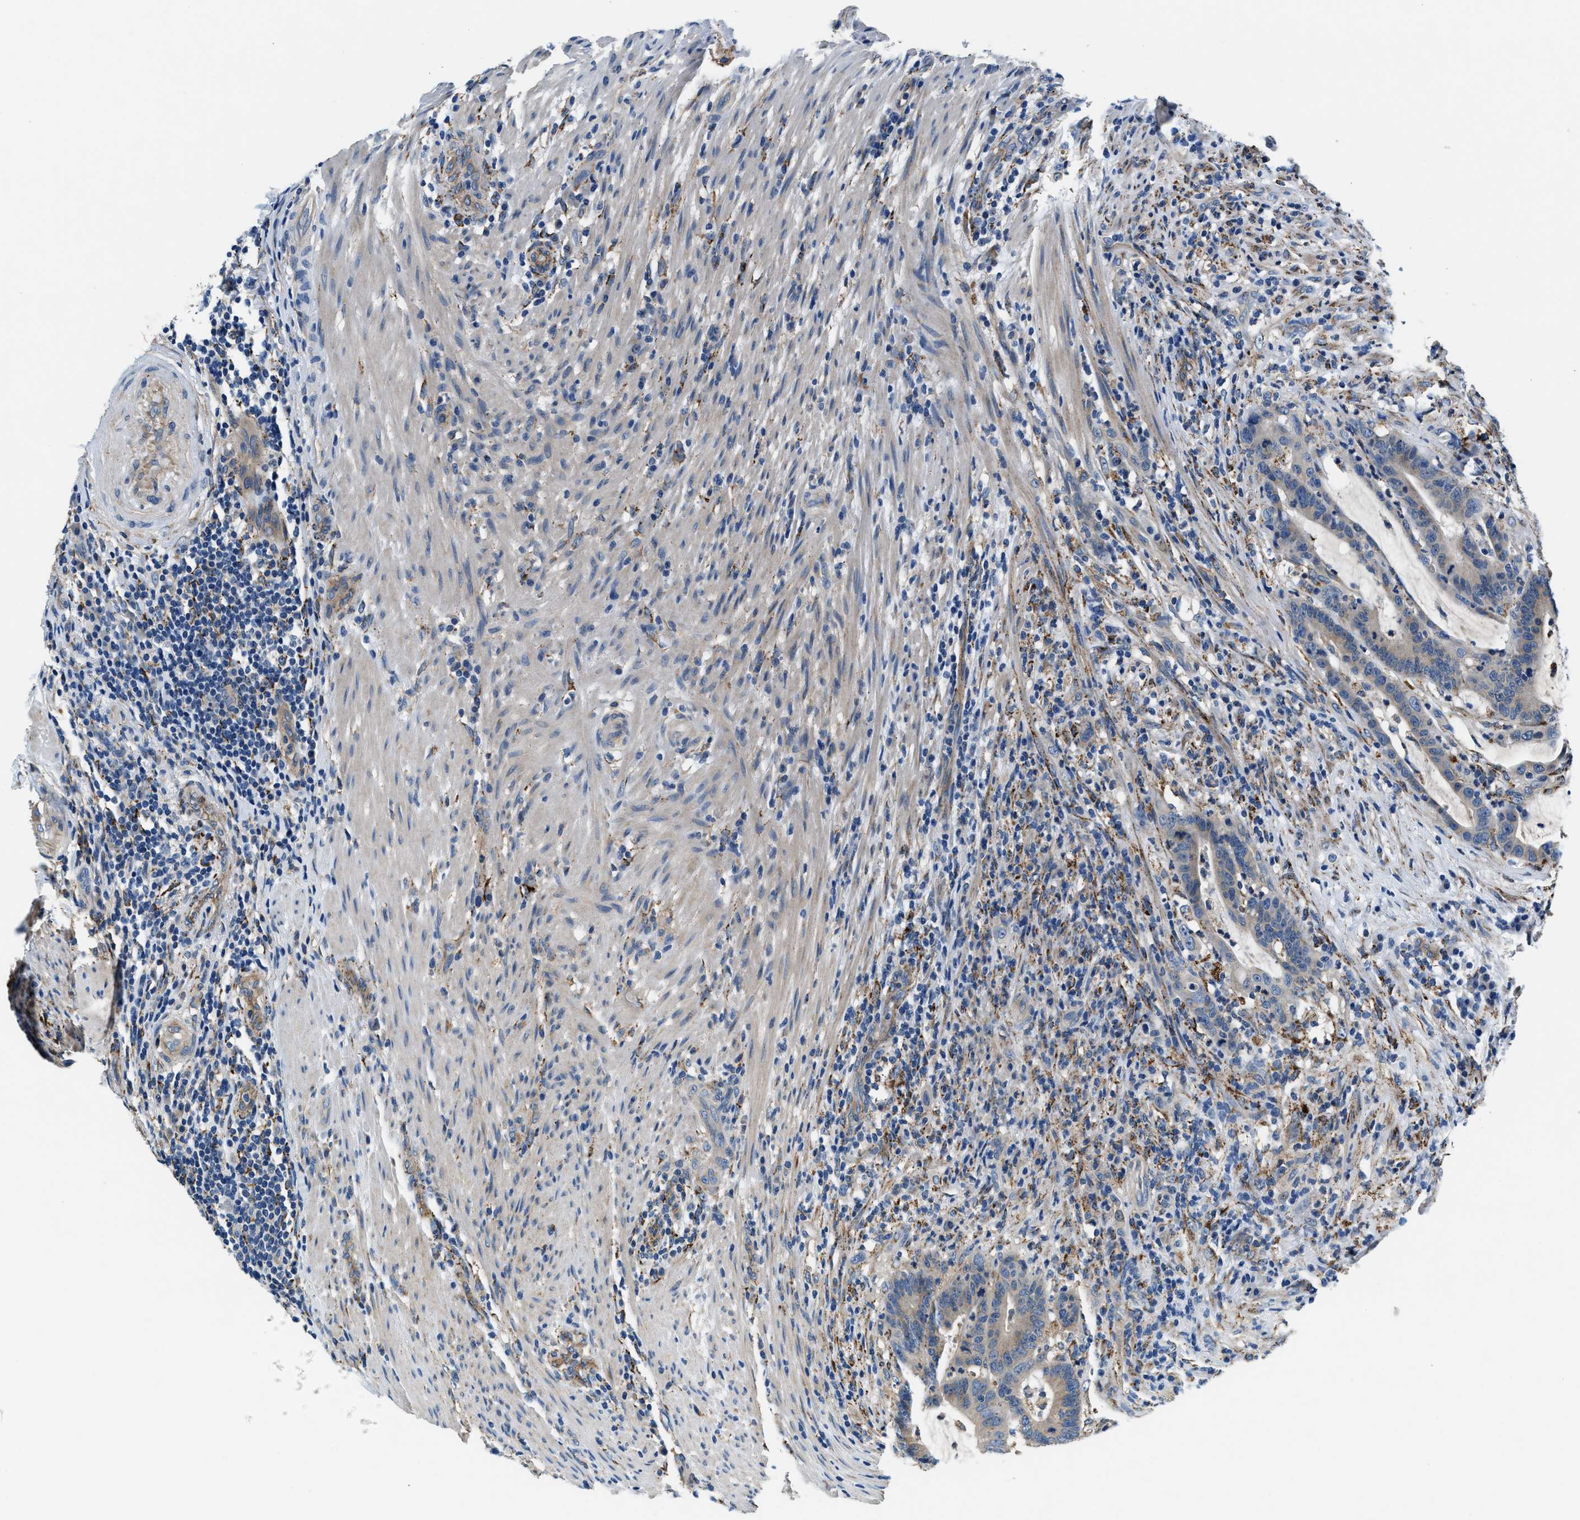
{"staining": {"intensity": "weak", "quantity": ">75%", "location": "cytoplasmic/membranous"}, "tissue": "colorectal cancer", "cell_type": "Tumor cells", "image_type": "cancer", "snomed": [{"axis": "morphology", "description": "Adenocarcinoma, NOS"}, {"axis": "topography", "description": "Colon"}], "caption": "Protein expression by immunohistochemistry displays weak cytoplasmic/membranous expression in approximately >75% of tumor cells in colorectal cancer.", "gene": "PRTFDC1", "patient": {"sex": "female", "age": 66}}